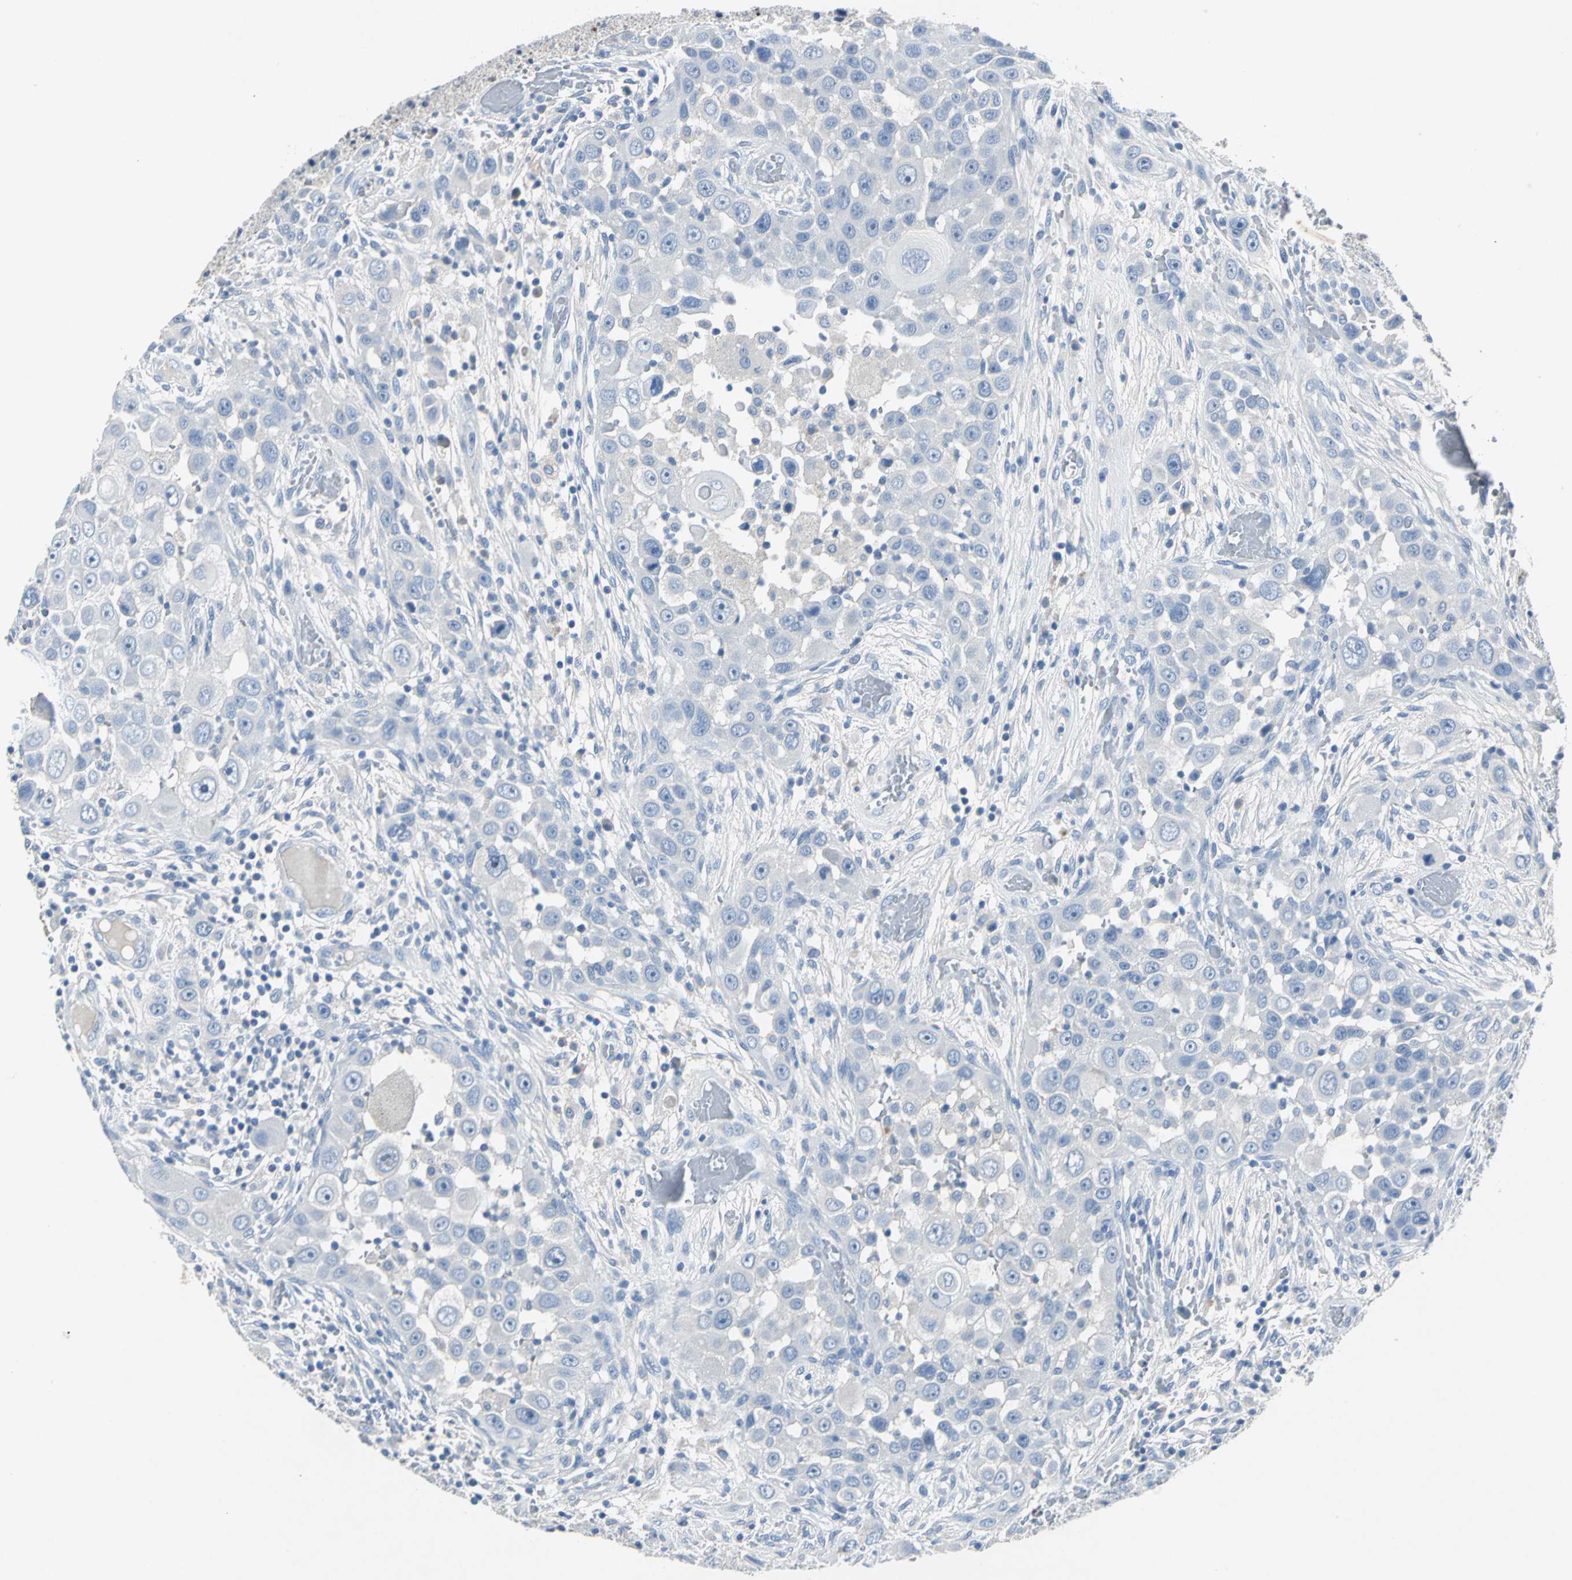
{"staining": {"intensity": "negative", "quantity": "none", "location": "none"}, "tissue": "head and neck cancer", "cell_type": "Tumor cells", "image_type": "cancer", "snomed": [{"axis": "morphology", "description": "Carcinoma, NOS"}, {"axis": "topography", "description": "Head-Neck"}], "caption": "An immunohistochemistry (IHC) histopathology image of head and neck cancer is shown. There is no staining in tumor cells of head and neck cancer.", "gene": "EFNB3", "patient": {"sex": "male", "age": 87}}